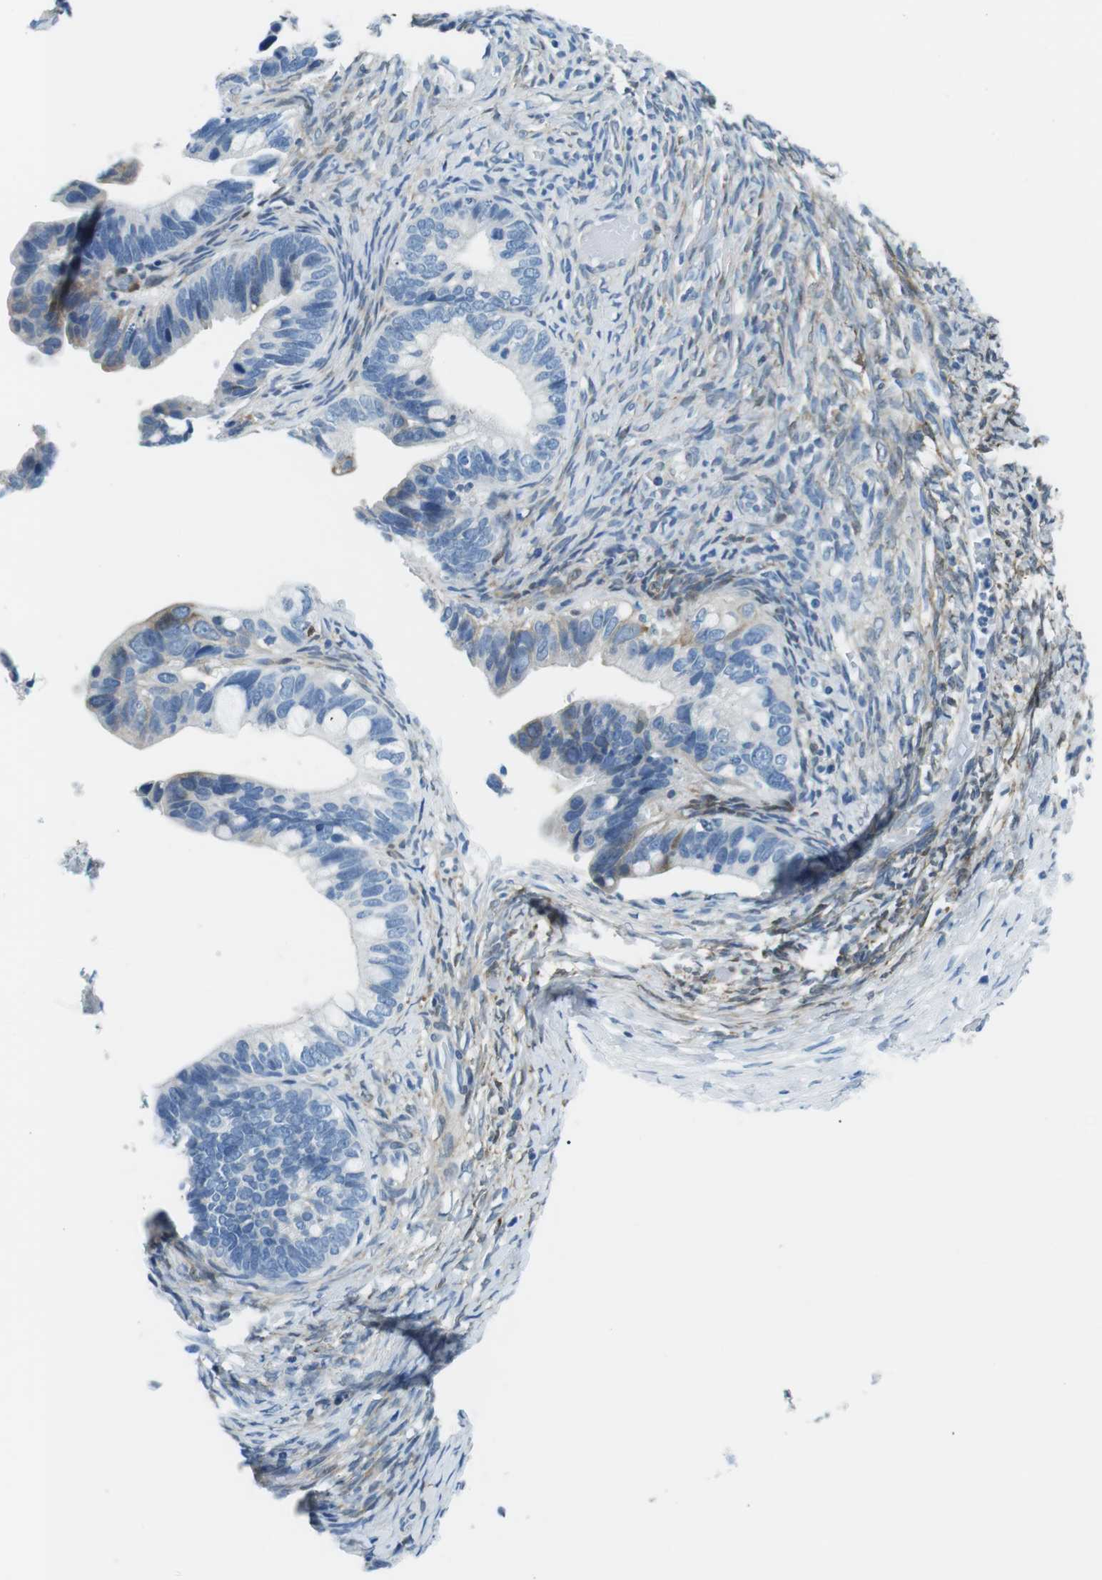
{"staining": {"intensity": "moderate", "quantity": "<25%", "location": "cytoplasmic/membranous"}, "tissue": "ovarian cancer", "cell_type": "Tumor cells", "image_type": "cancer", "snomed": [{"axis": "morphology", "description": "Cystadenocarcinoma, serous, NOS"}, {"axis": "topography", "description": "Ovary"}], "caption": "DAB (3,3'-diaminobenzidine) immunohistochemical staining of human serous cystadenocarcinoma (ovarian) demonstrates moderate cytoplasmic/membranous protein expression in approximately <25% of tumor cells.", "gene": "PHLDA1", "patient": {"sex": "female", "age": 56}}